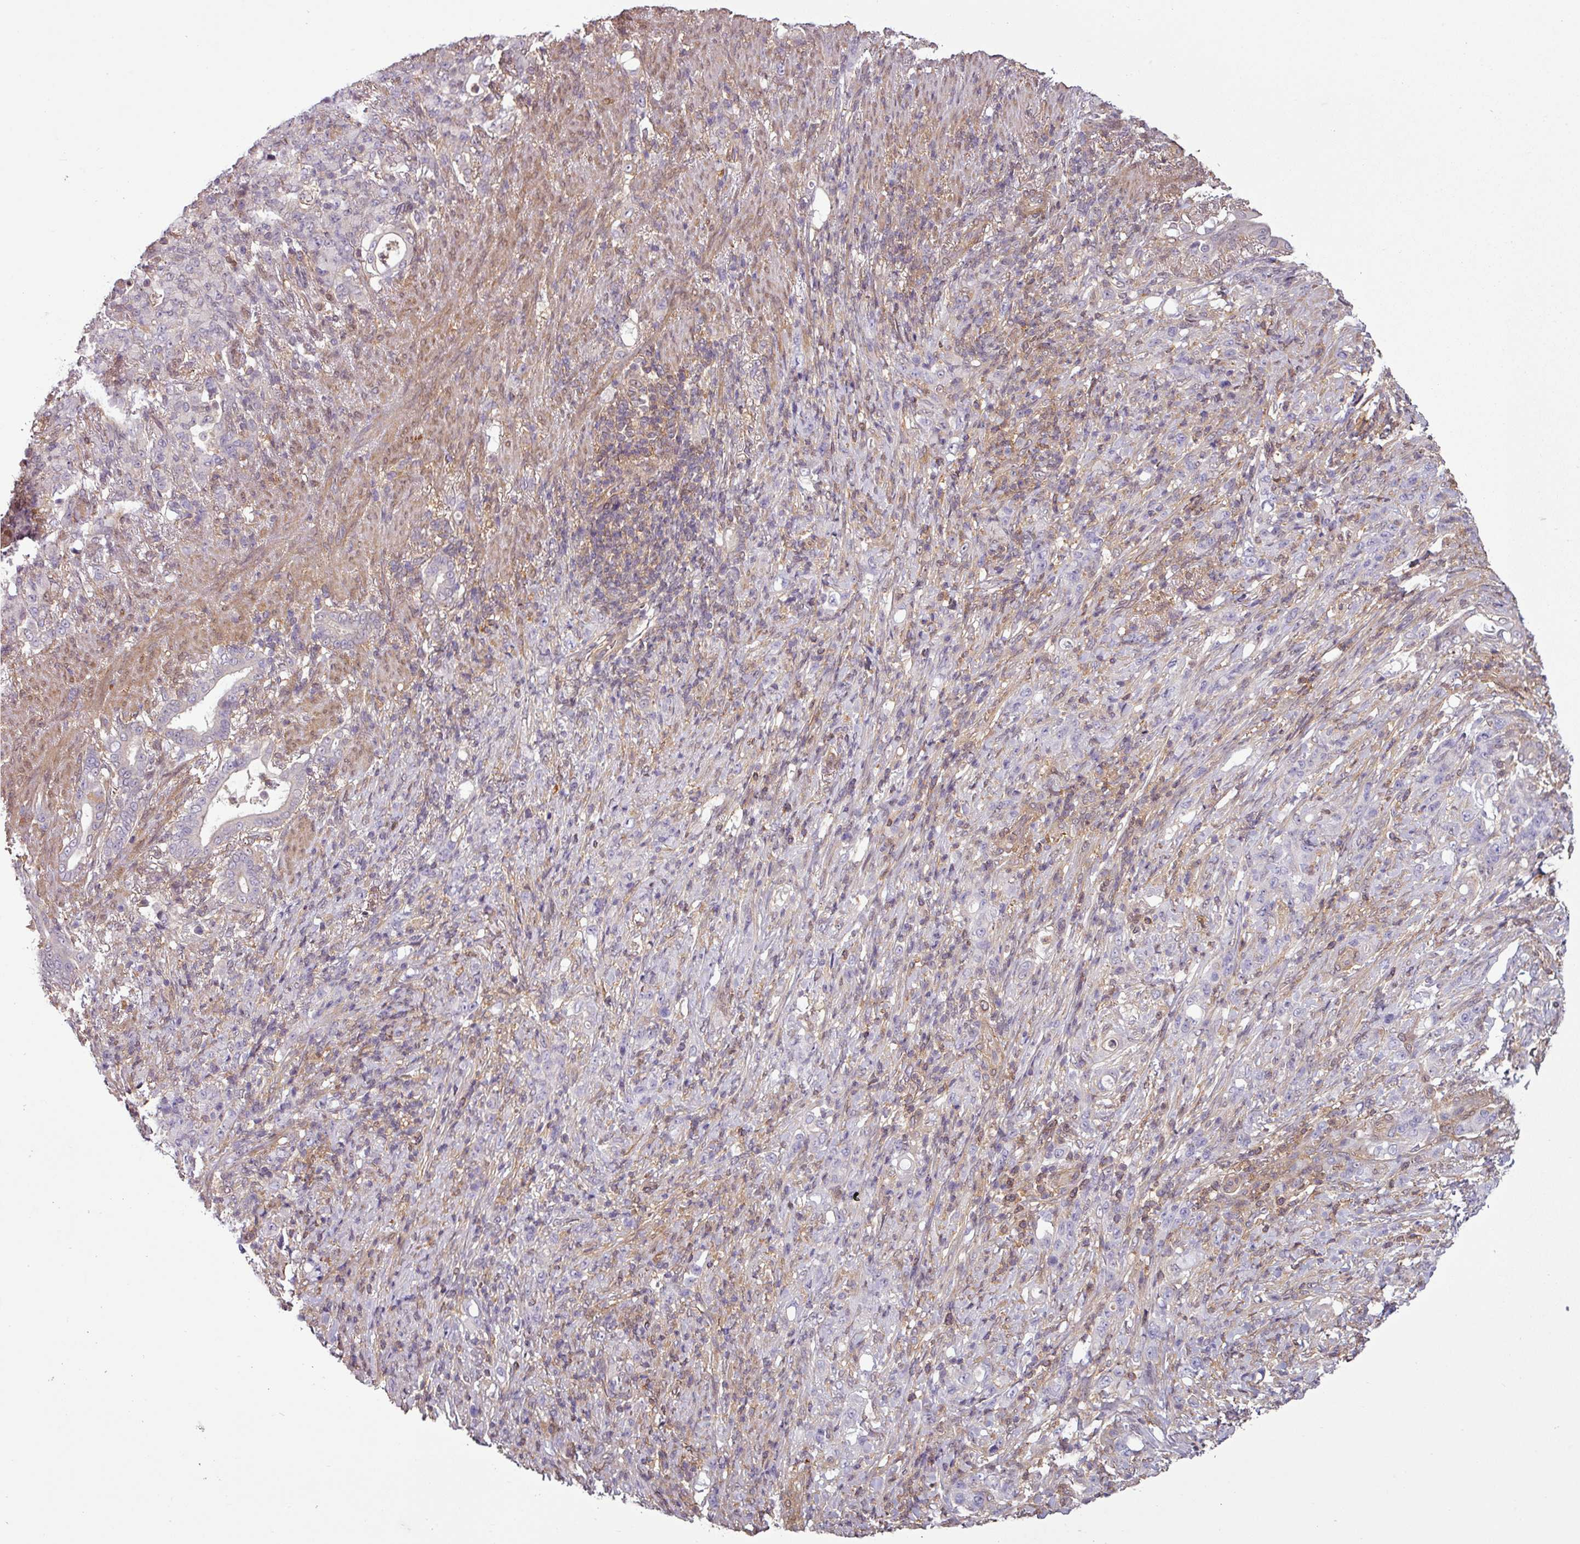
{"staining": {"intensity": "negative", "quantity": "none", "location": "none"}, "tissue": "stomach cancer", "cell_type": "Tumor cells", "image_type": "cancer", "snomed": [{"axis": "morphology", "description": "Normal tissue, NOS"}, {"axis": "morphology", "description": "Adenocarcinoma, NOS"}, {"axis": "topography", "description": "Stomach"}], "caption": "Micrograph shows no protein expression in tumor cells of stomach cancer tissue.", "gene": "SH3BGRL", "patient": {"sex": "female", "age": 79}}